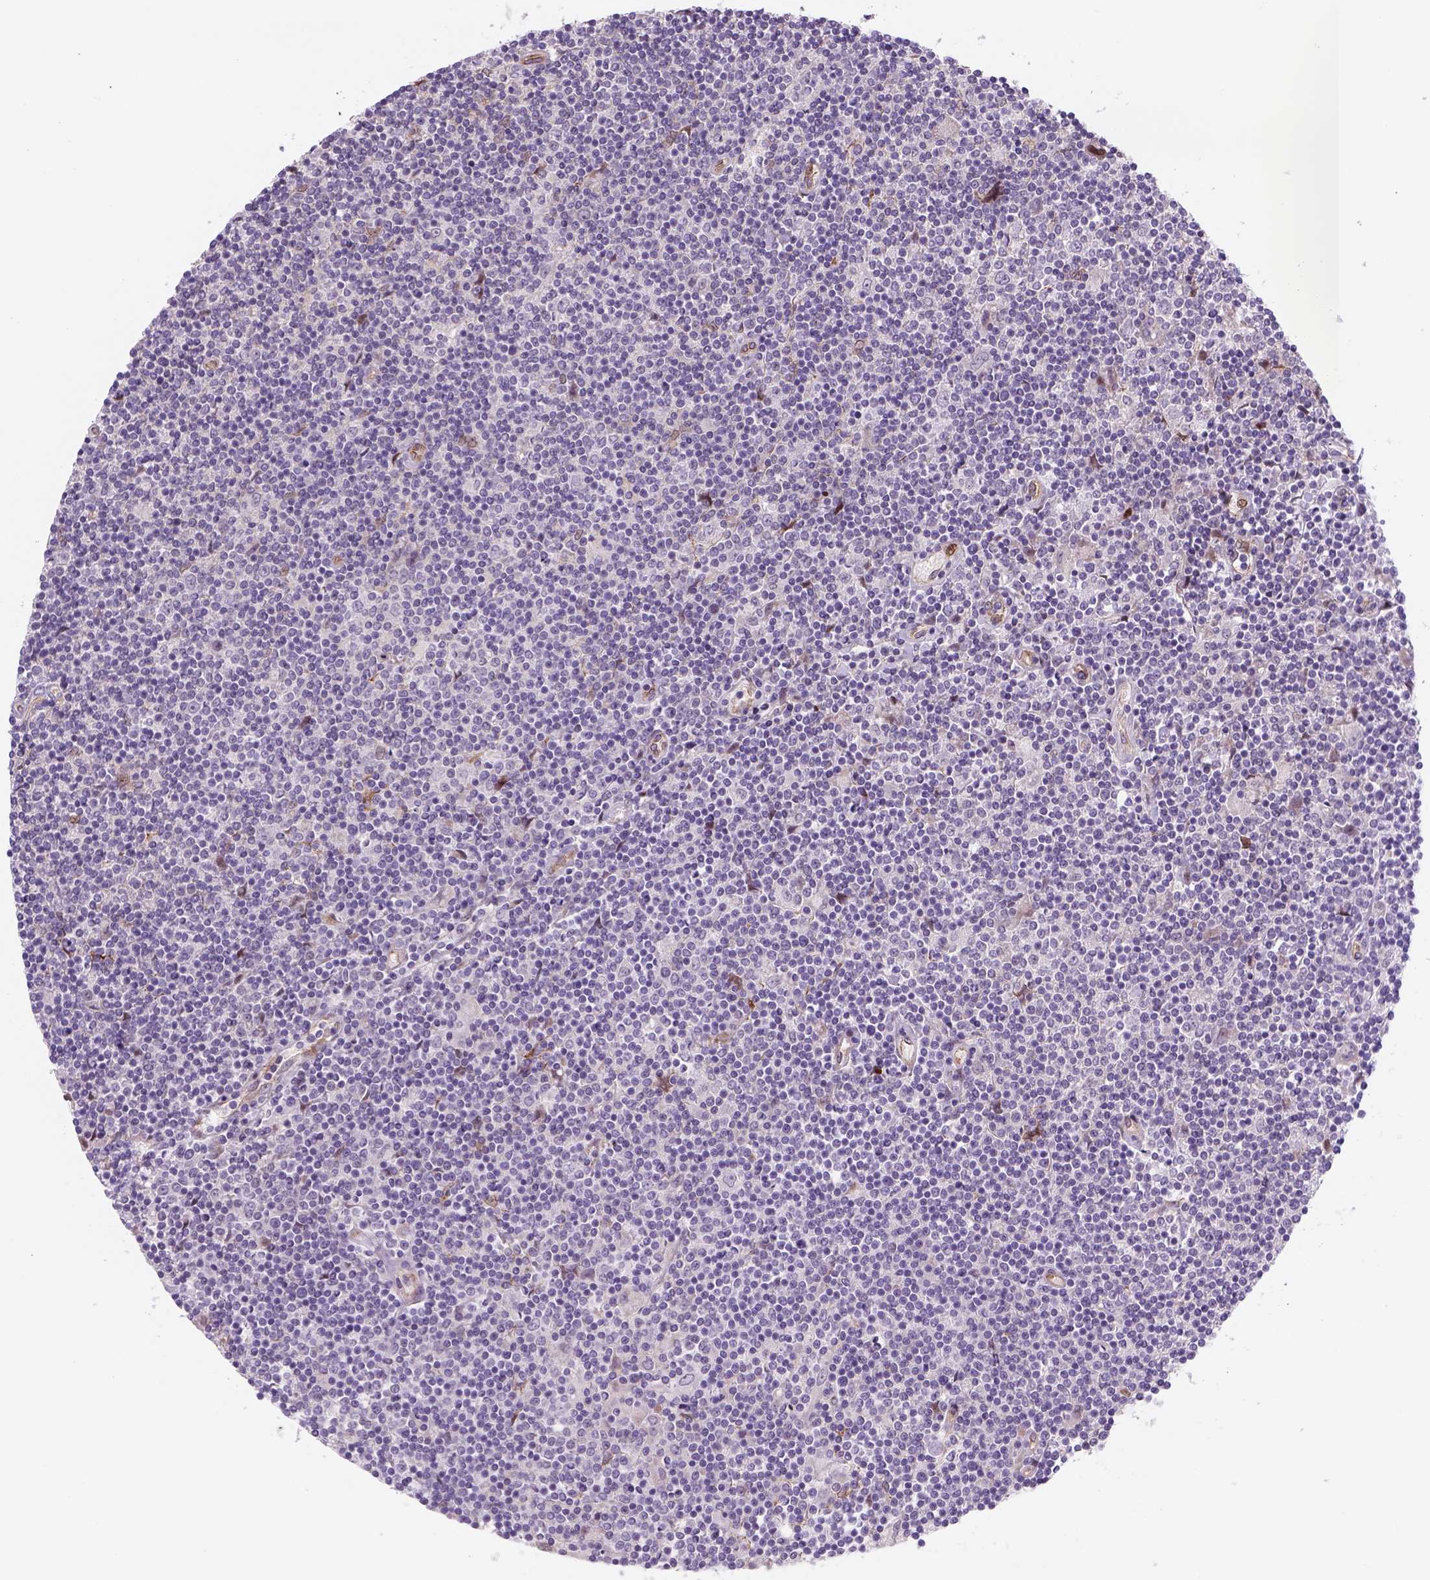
{"staining": {"intensity": "negative", "quantity": "none", "location": "none"}, "tissue": "lymphoma", "cell_type": "Tumor cells", "image_type": "cancer", "snomed": [{"axis": "morphology", "description": "Hodgkin's disease, NOS"}, {"axis": "topography", "description": "Lymph node"}], "caption": "Immunohistochemistry (IHC) image of human lymphoma stained for a protein (brown), which exhibits no positivity in tumor cells.", "gene": "VSTM5", "patient": {"sex": "male", "age": 40}}